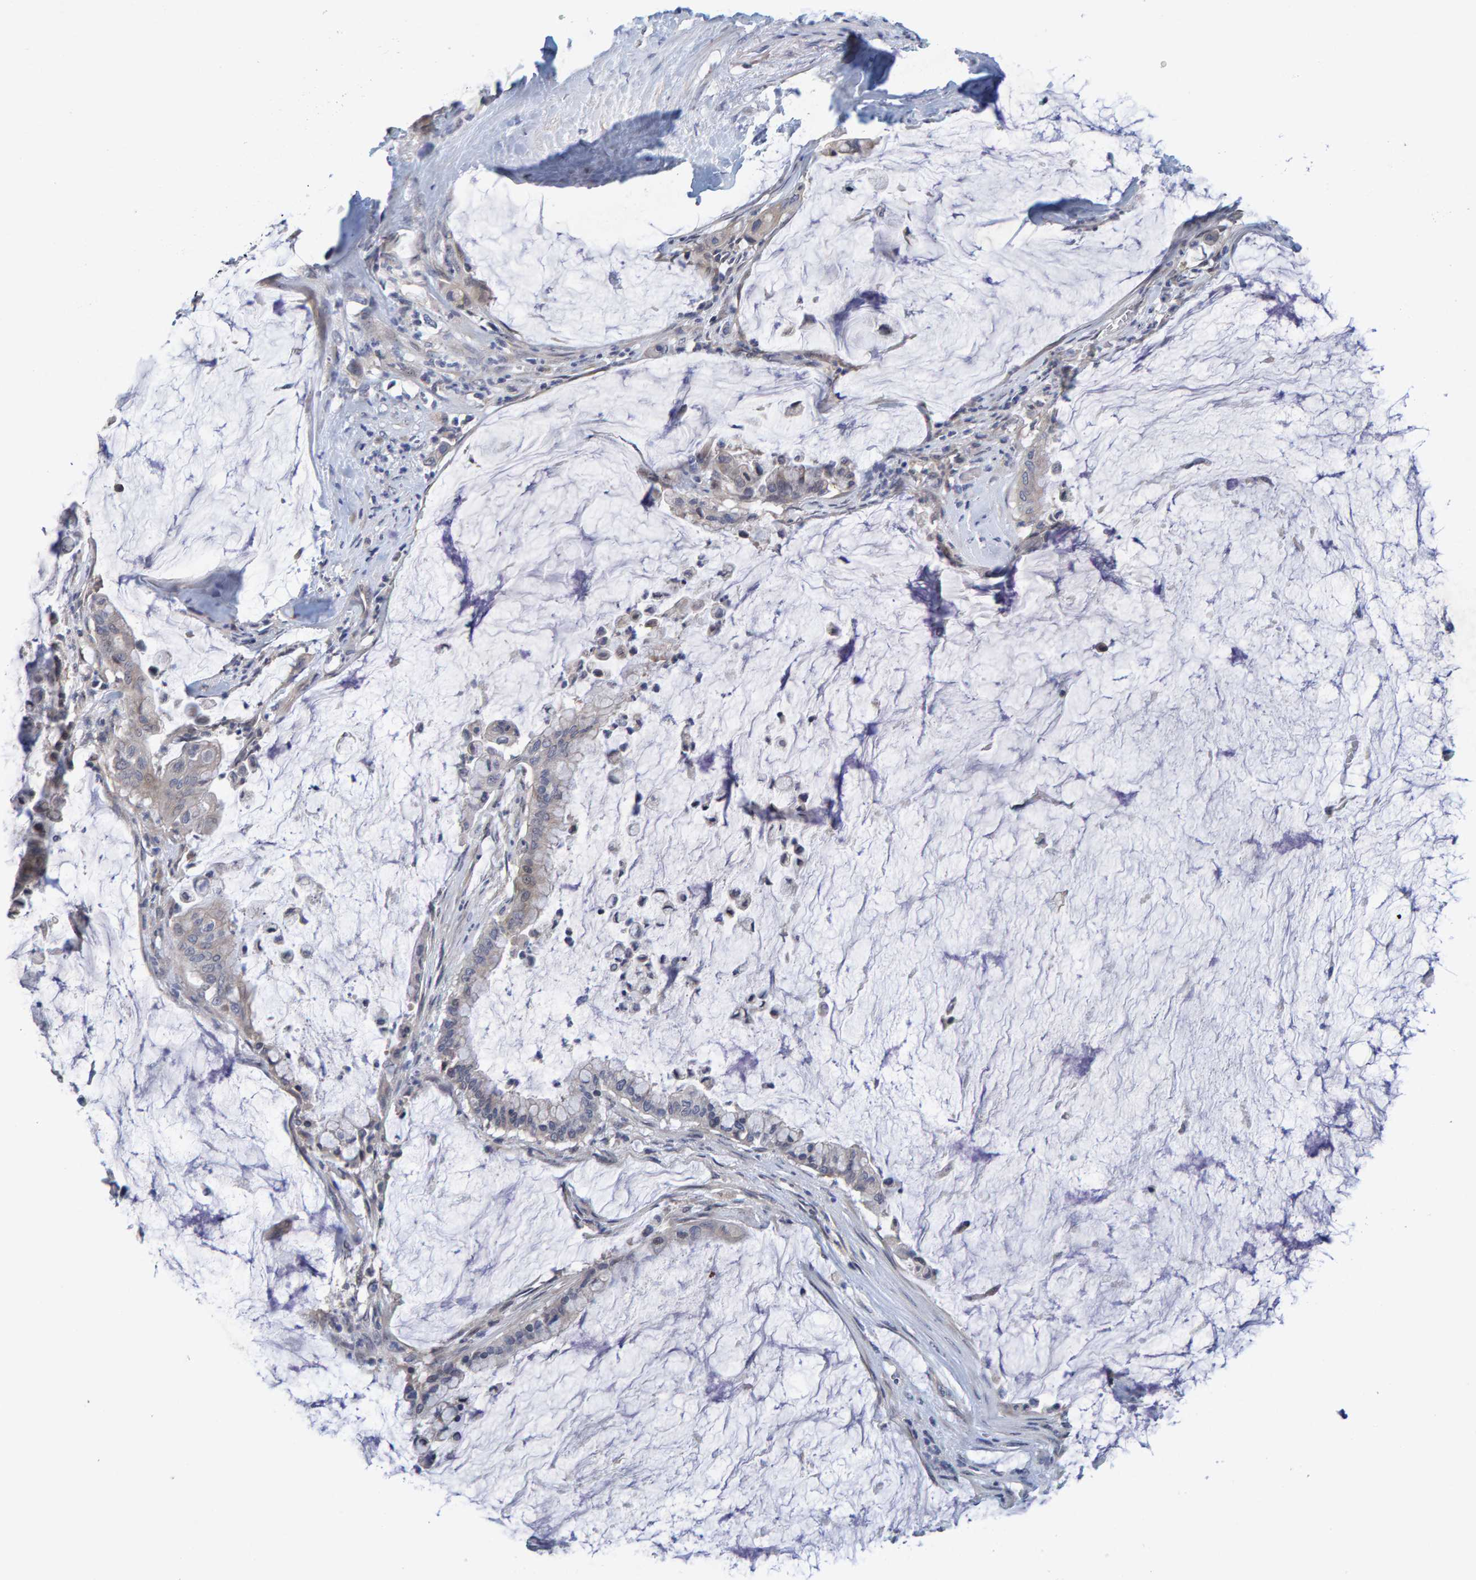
{"staining": {"intensity": "negative", "quantity": "none", "location": "none"}, "tissue": "pancreatic cancer", "cell_type": "Tumor cells", "image_type": "cancer", "snomed": [{"axis": "morphology", "description": "Adenocarcinoma, NOS"}, {"axis": "topography", "description": "Pancreas"}], "caption": "Tumor cells are negative for protein expression in human pancreatic cancer (adenocarcinoma).", "gene": "ZNF77", "patient": {"sex": "male", "age": 41}}